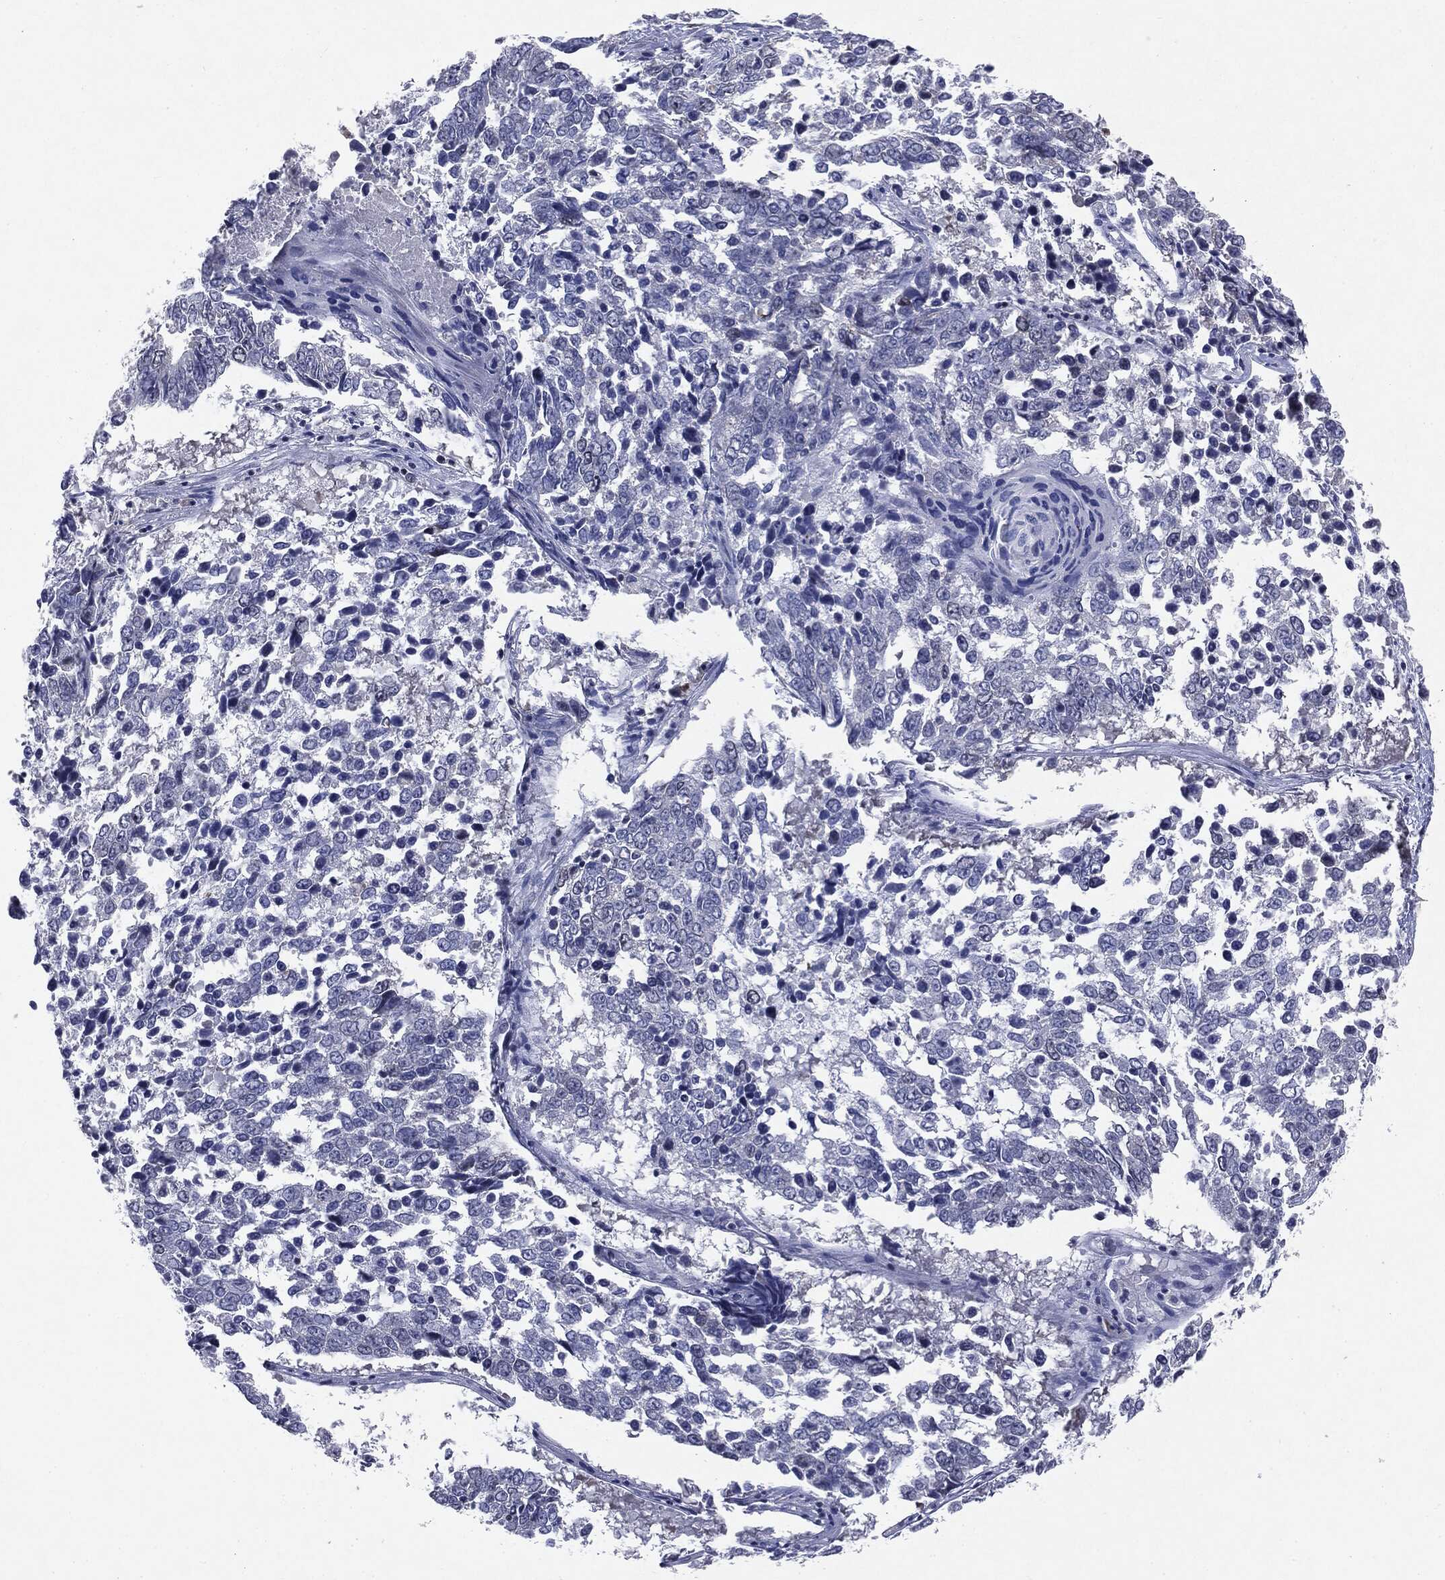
{"staining": {"intensity": "negative", "quantity": "none", "location": "none"}, "tissue": "lung cancer", "cell_type": "Tumor cells", "image_type": "cancer", "snomed": [{"axis": "morphology", "description": "Squamous cell carcinoma, NOS"}, {"axis": "topography", "description": "Lung"}], "caption": "Tumor cells are negative for brown protein staining in lung cancer (squamous cell carcinoma). Nuclei are stained in blue.", "gene": "KIF2C", "patient": {"sex": "male", "age": 82}}